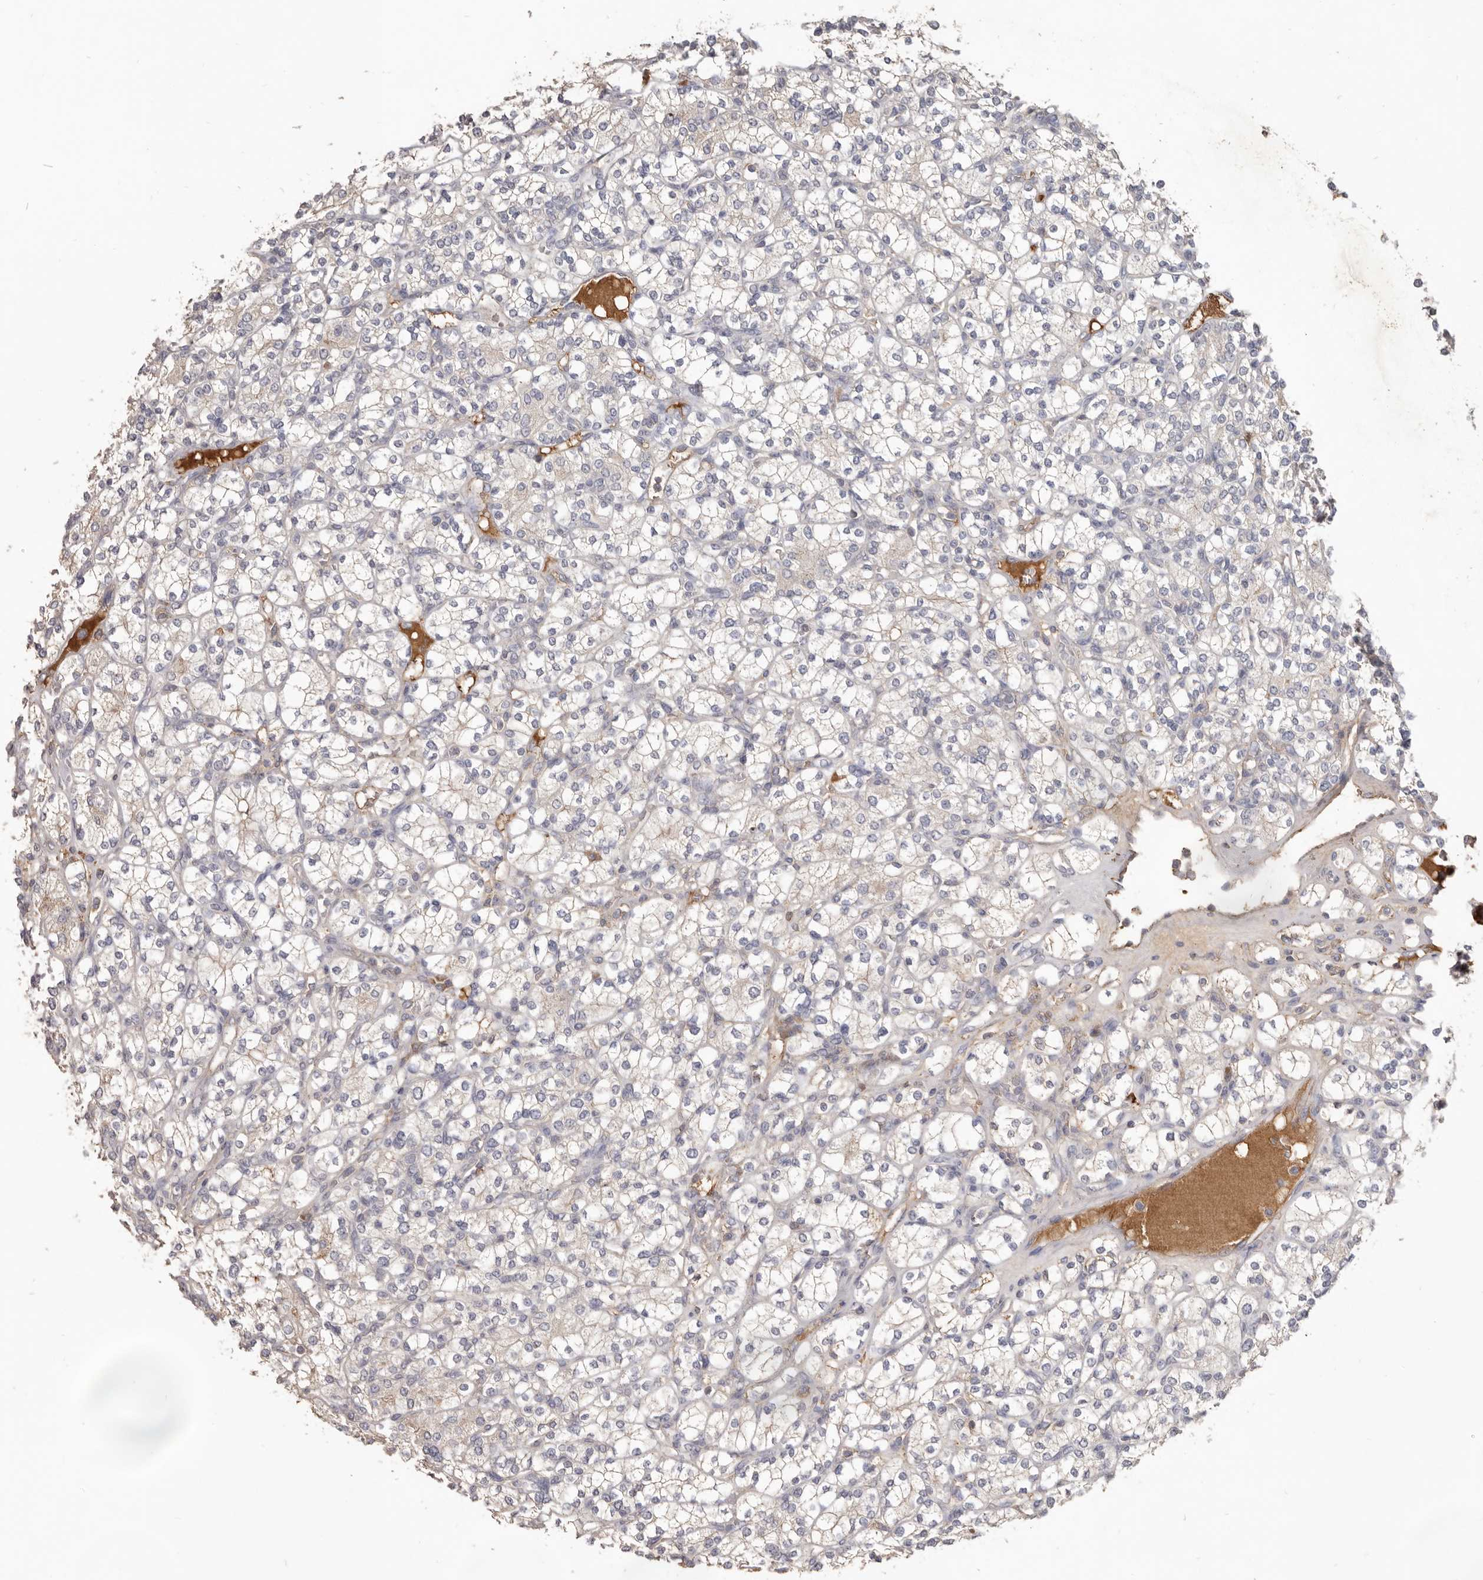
{"staining": {"intensity": "weak", "quantity": "<25%", "location": "cytoplasmic/membranous"}, "tissue": "renal cancer", "cell_type": "Tumor cells", "image_type": "cancer", "snomed": [{"axis": "morphology", "description": "Adenocarcinoma, NOS"}, {"axis": "topography", "description": "Kidney"}], "caption": "High power microscopy image of an immunohistochemistry (IHC) micrograph of renal adenocarcinoma, revealing no significant staining in tumor cells.", "gene": "HCAR2", "patient": {"sex": "male", "age": 77}}